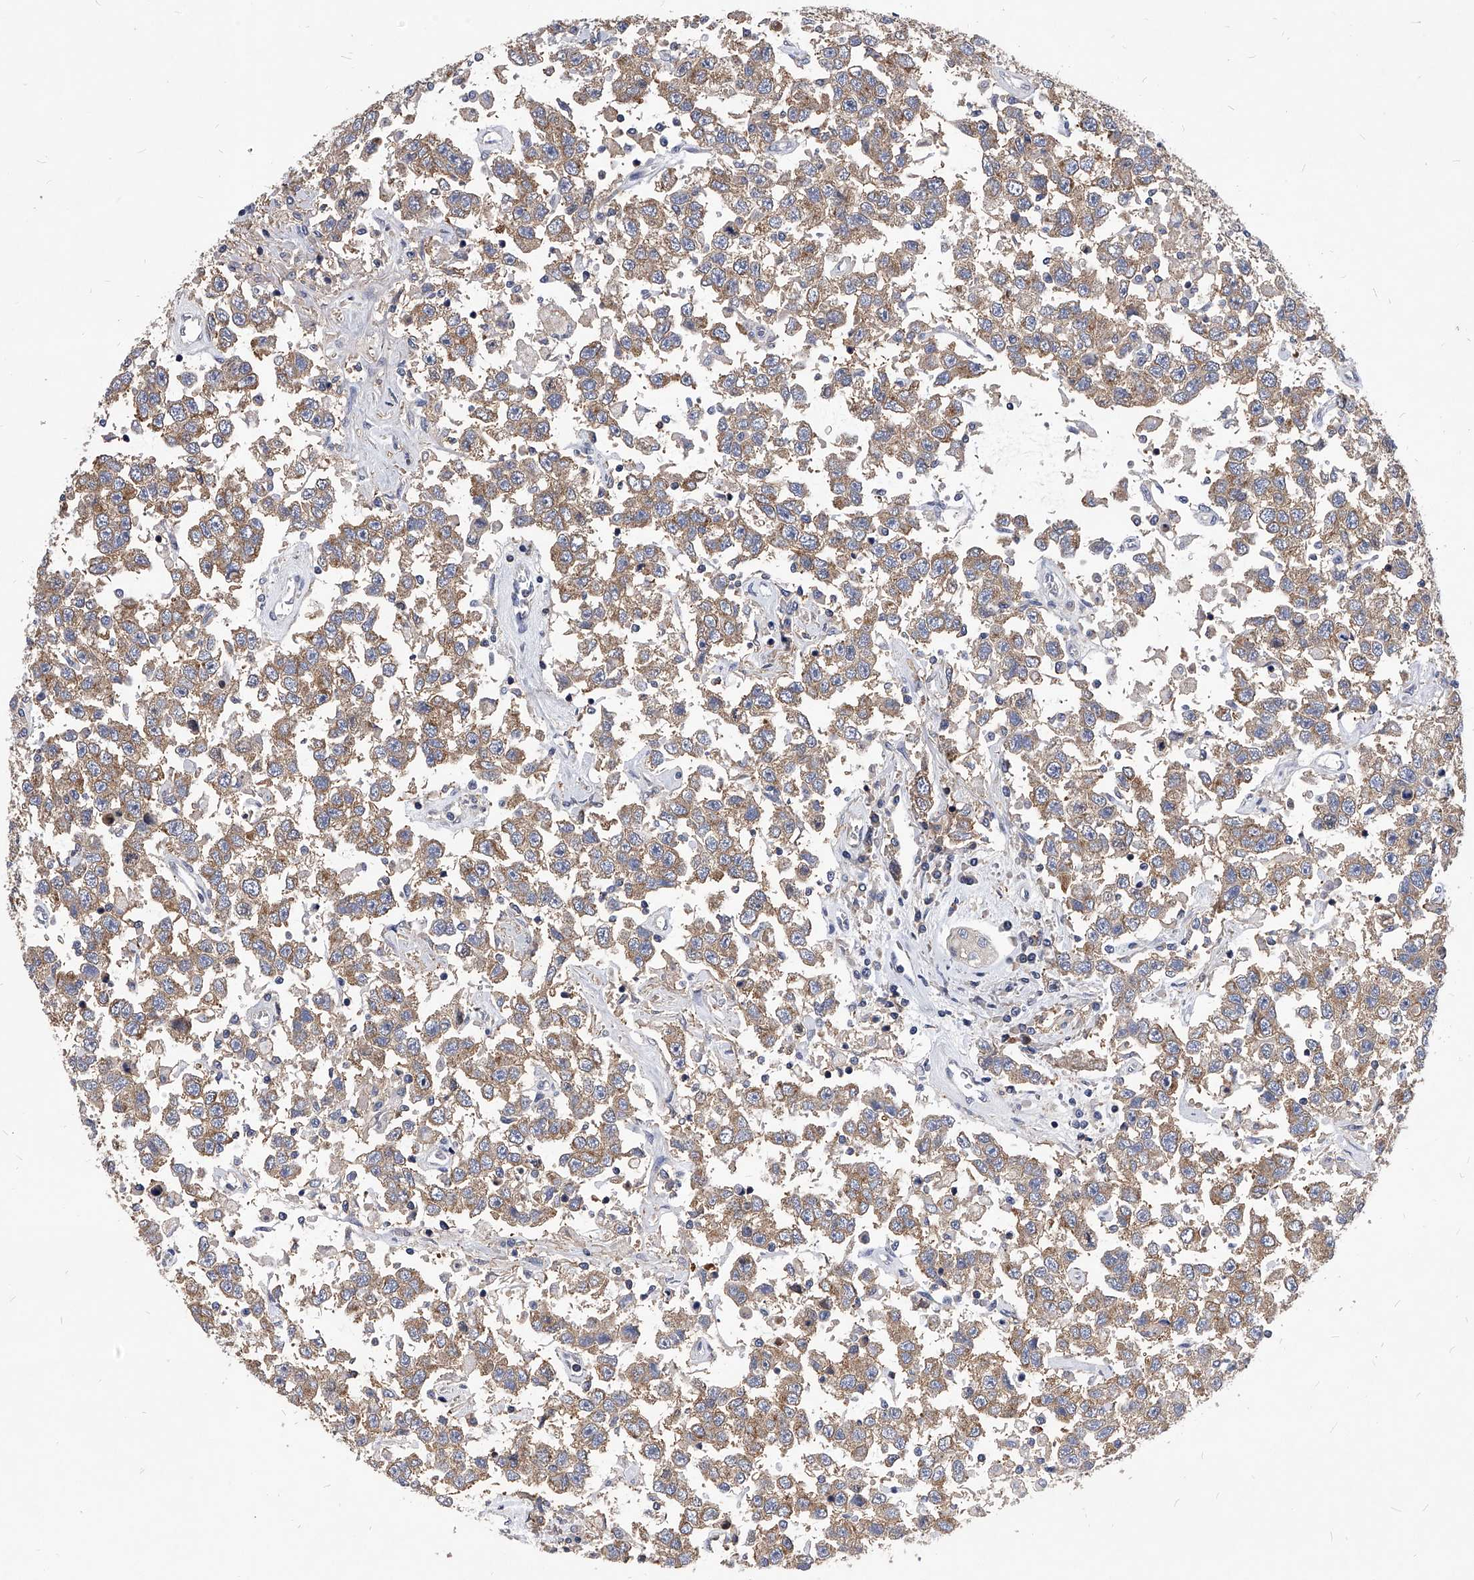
{"staining": {"intensity": "weak", "quantity": ">75%", "location": "cytoplasmic/membranous"}, "tissue": "testis cancer", "cell_type": "Tumor cells", "image_type": "cancer", "snomed": [{"axis": "morphology", "description": "Seminoma, NOS"}, {"axis": "topography", "description": "Testis"}], "caption": "This image displays IHC staining of testis seminoma, with low weak cytoplasmic/membranous positivity in about >75% of tumor cells.", "gene": "ATG5", "patient": {"sex": "male", "age": 41}}